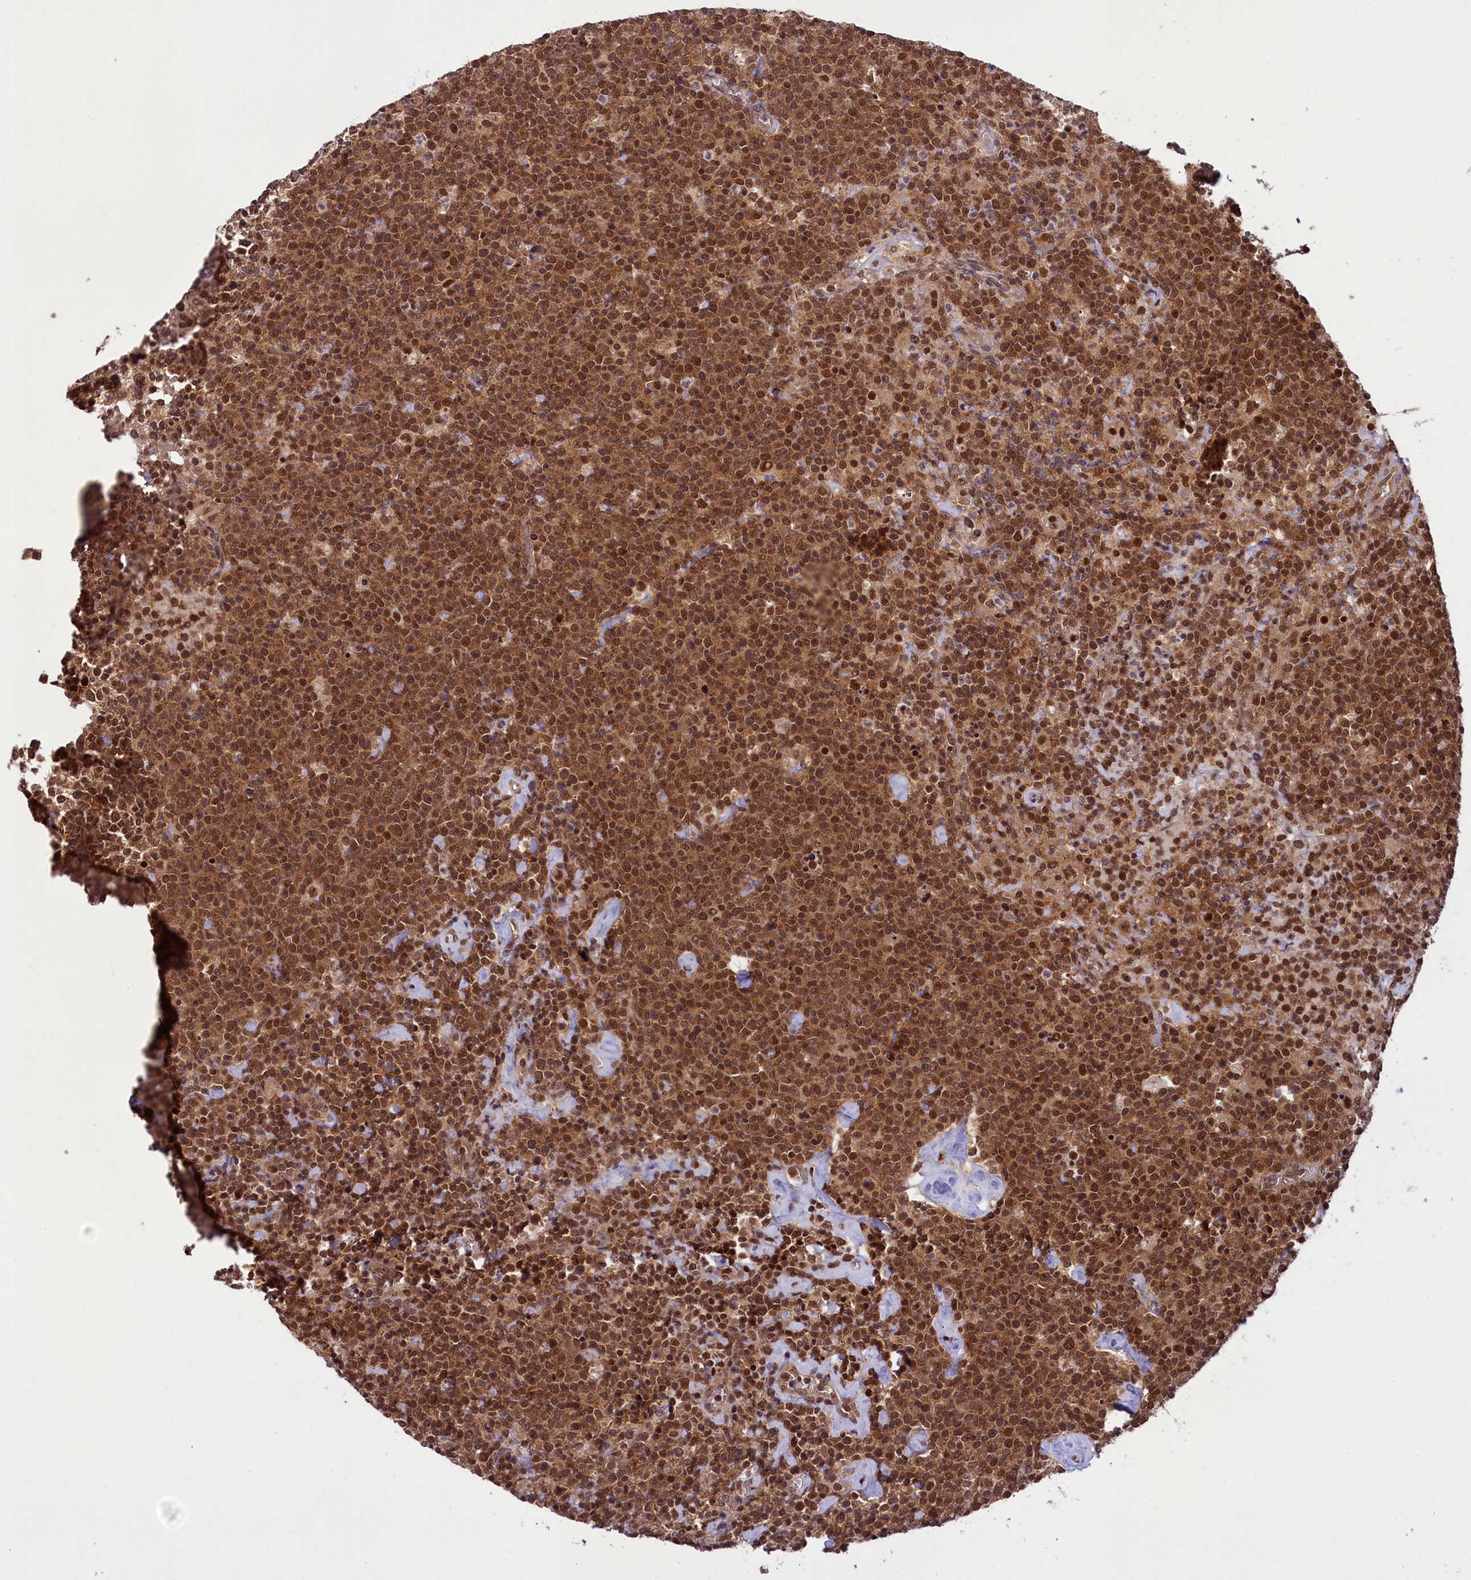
{"staining": {"intensity": "moderate", "quantity": ">75%", "location": "cytoplasmic/membranous,nuclear"}, "tissue": "lymphoma", "cell_type": "Tumor cells", "image_type": "cancer", "snomed": [{"axis": "morphology", "description": "Malignant lymphoma, non-Hodgkin's type, High grade"}, {"axis": "topography", "description": "Lymph node"}], "caption": "This image reveals immunohistochemistry staining of high-grade malignant lymphoma, non-Hodgkin's type, with medium moderate cytoplasmic/membranous and nuclear staining in about >75% of tumor cells.", "gene": "SLC7A6OS", "patient": {"sex": "male", "age": 61}}